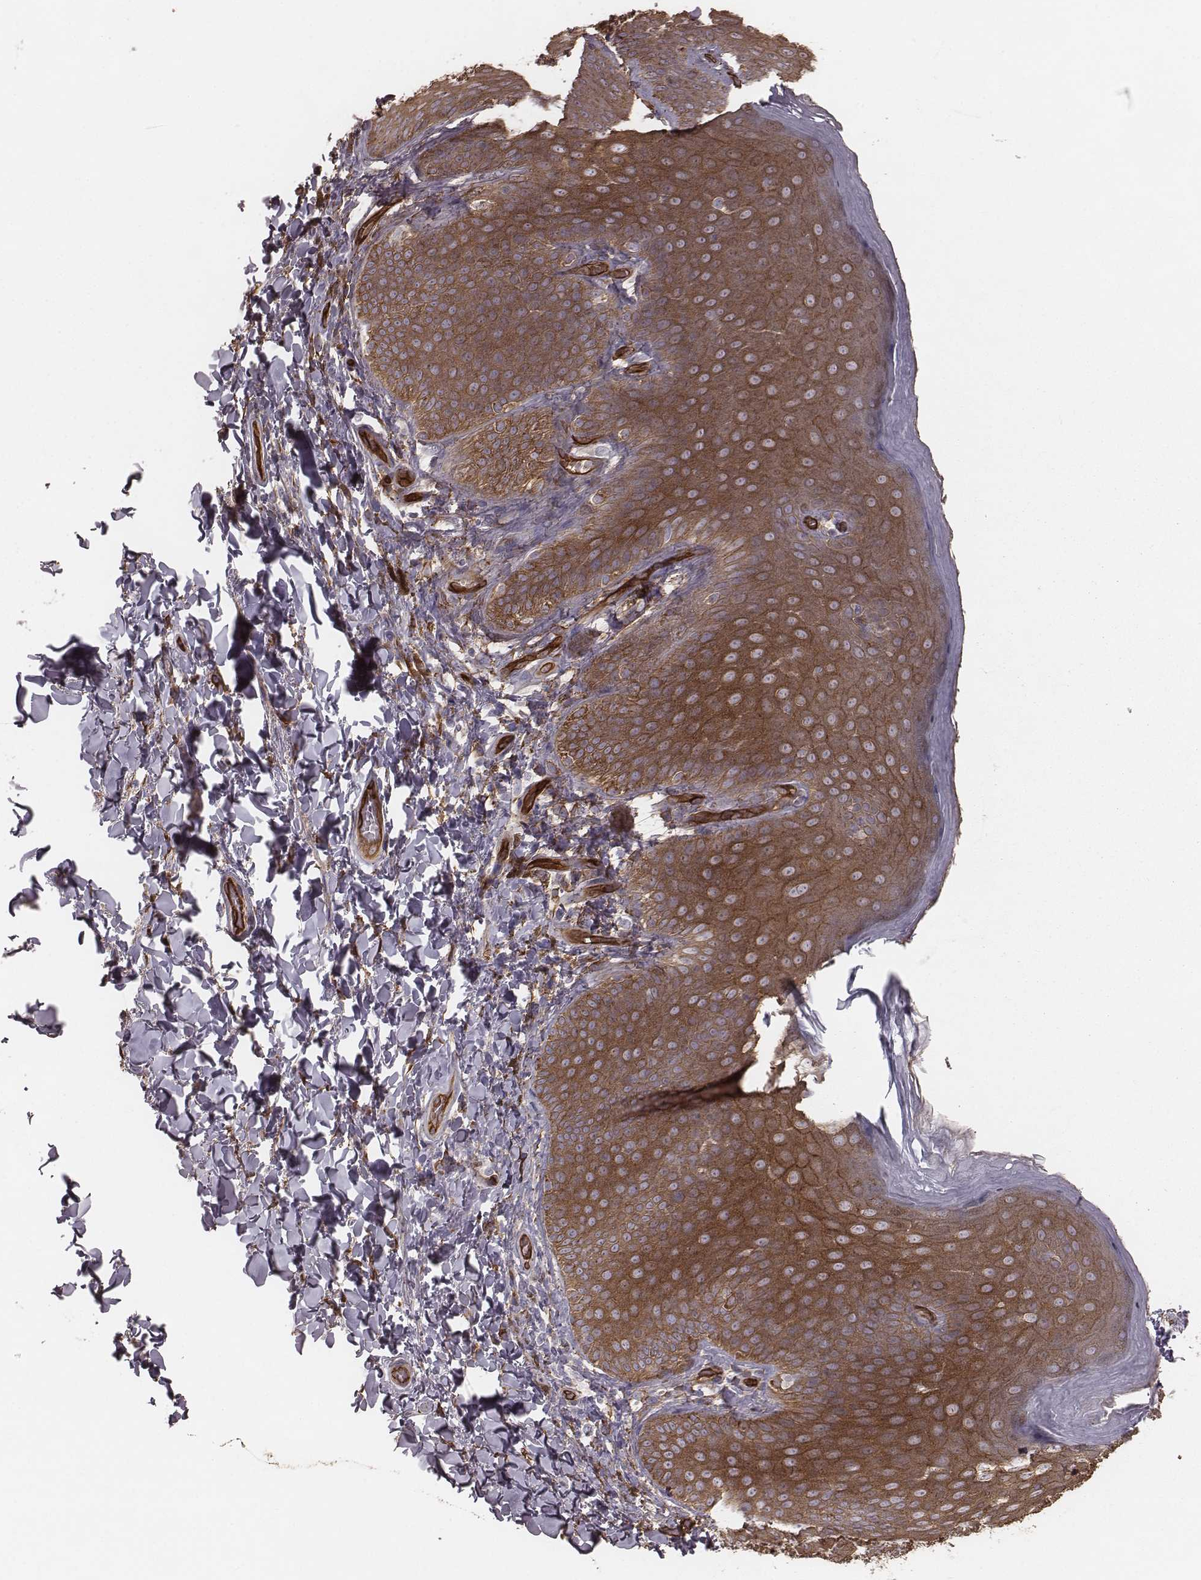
{"staining": {"intensity": "strong", "quantity": ">75%", "location": "cytoplasmic/membranous"}, "tissue": "skin", "cell_type": "Epidermal cells", "image_type": "normal", "snomed": [{"axis": "morphology", "description": "Normal tissue, NOS"}, {"axis": "topography", "description": "Anal"}], "caption": "The micrograph reveals staining of normal skin, revealing strong cytoplasmic/membranous protein expression (brown color) within epidermal cells. Nuclei are stained in blue.", "gene": "PALMD", "patient": {"sex": "male", "age": 53}}